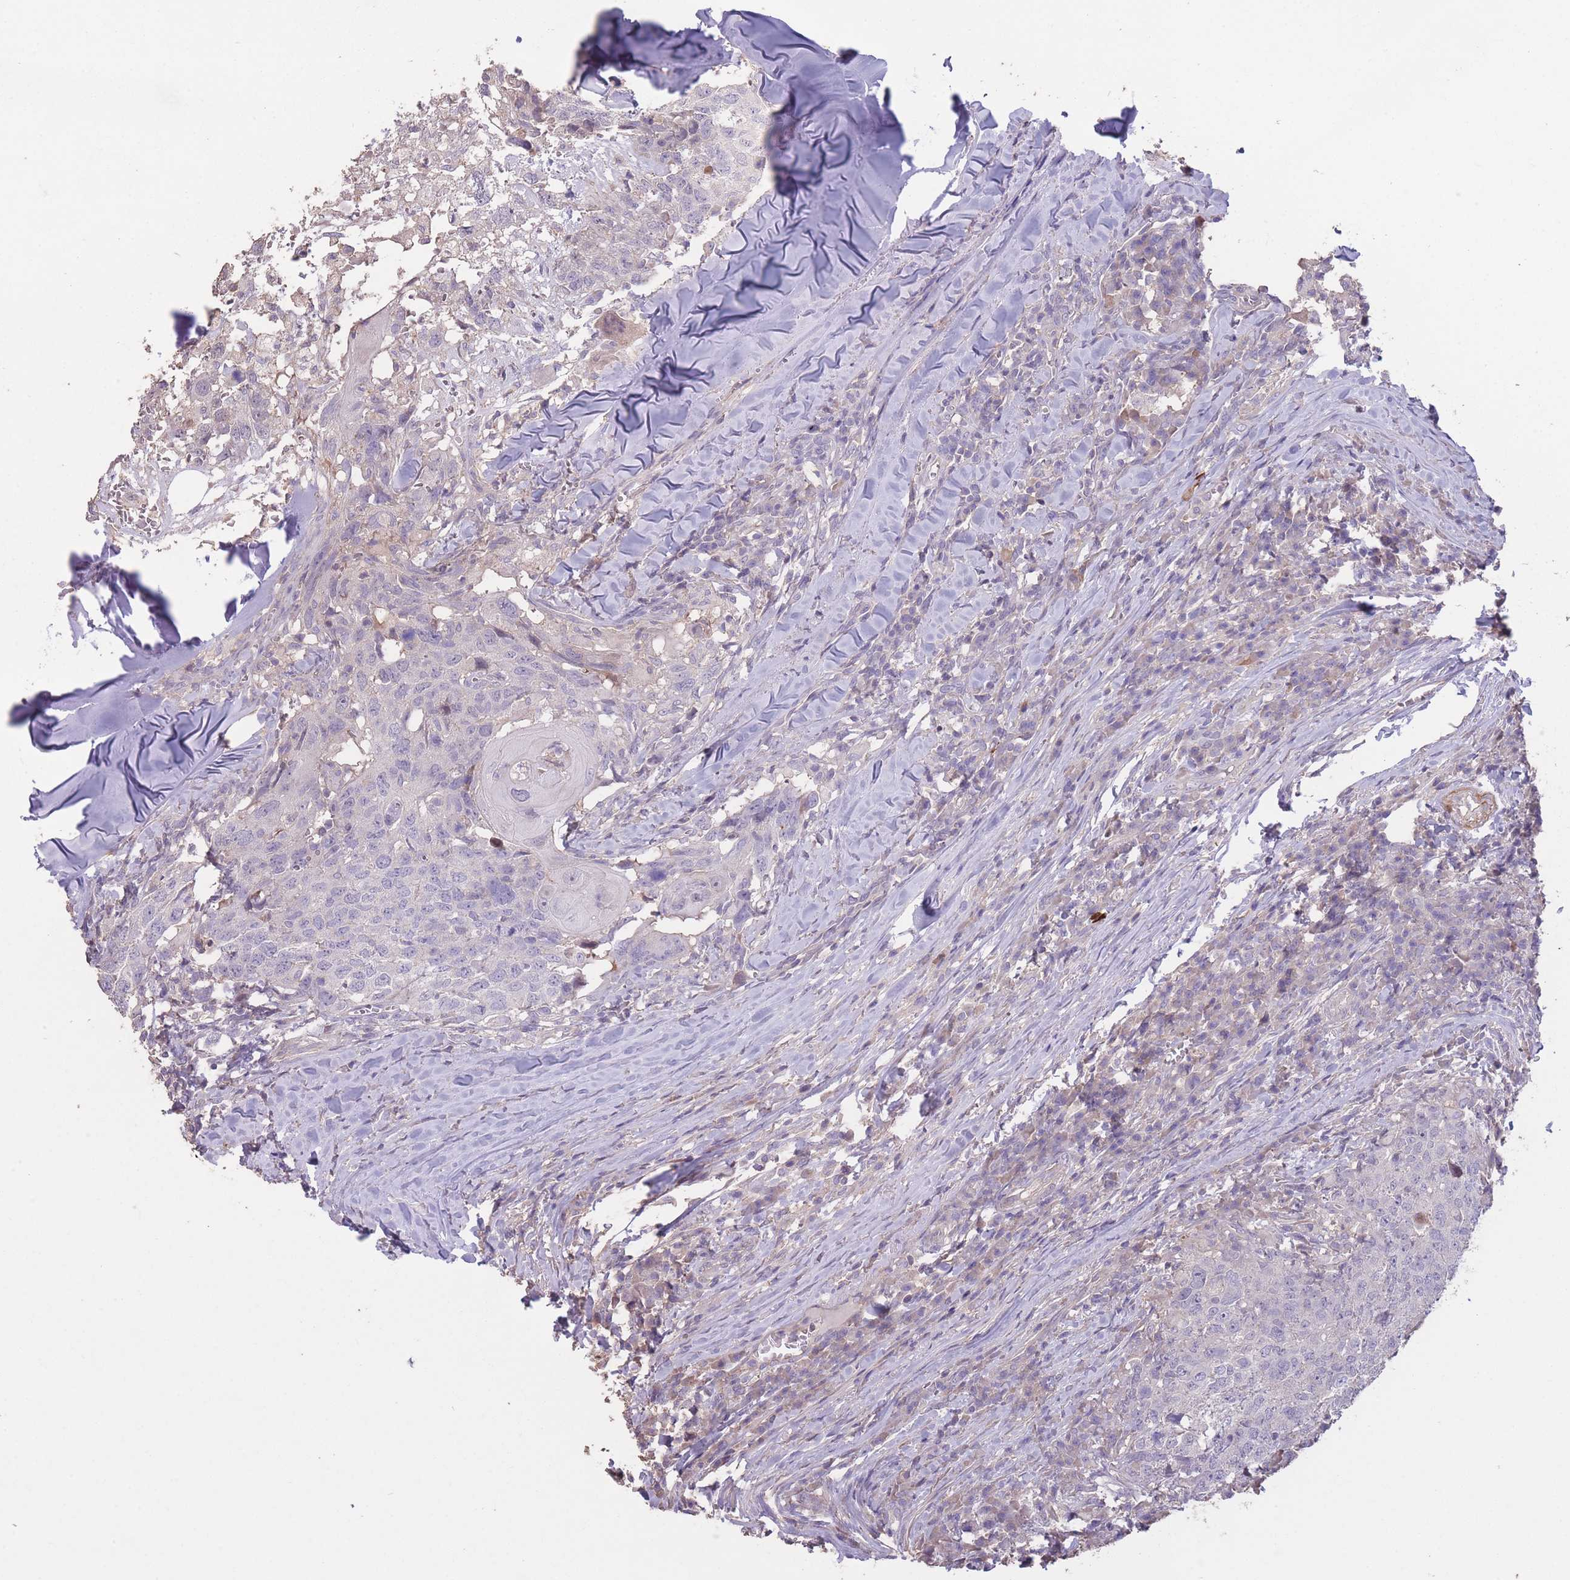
{"staining": {"intensity": "negative", "quantity": "none", "location": "none"}, "tissue": "head and neck cancer", "cell_type": "Tumor cells", "image_type": "cancer", "snomed": [{"axis": "morphology", "description": "Normal tissue, NOS"}, {"axis": "morphology", "description": "Squamous cell carcinoma, NOS"}, {"axis": "topography", "description": "Skeletal muscle"}, {"axis": "topography", "description": "Vascular tissue"}, {"axis": "topography", "description": "Peripheral nerve tissue"}, {"axis": "topography", "description": "Head-Neck"}], "caption": "Immunohistochemistry (IHC) micrograph of neoplastic tissue: head and neck cancer (squamous cell carcinoma) stained with DAB reveals no significant protein staining in tumor cells. (Stains: DAB immunohistochemistry with hematoxylin counter stain, Microscopy: brightfield microscopy at high magnification).", "gene": "RSPH10B", "patient": {"sex": "male", "age": 66}}